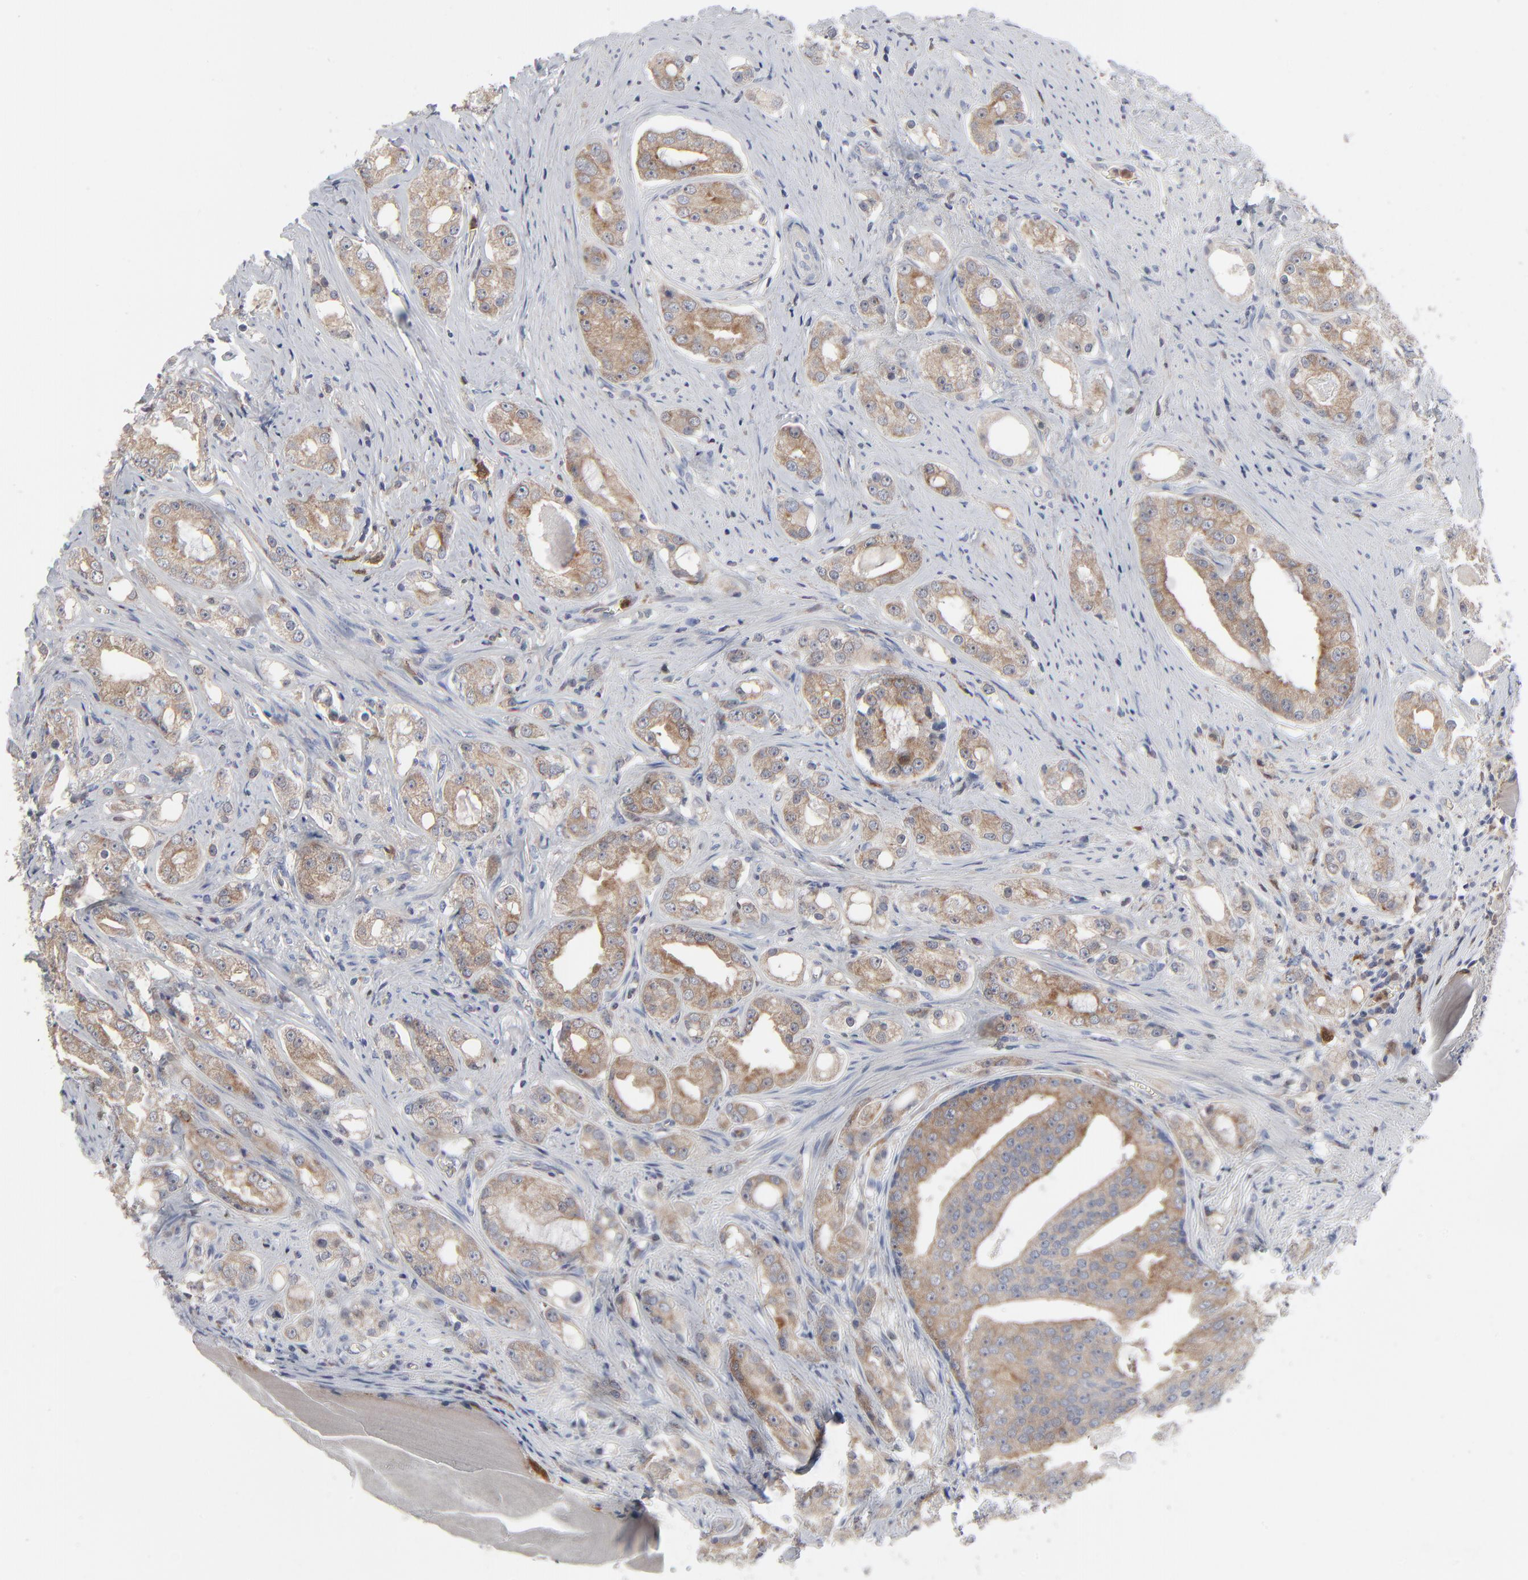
{"staining": {"intensity": "weak", "quantity": ">75%", "location": "cytoplasmic/membranous"}, "tissue": "prostate cancer", "cell_type": "Tumor cells", "image_type": "cancer", "snomed": [{"axis": "morphology", "description": "Adenocarcinoma, High grade"}, {"axis": "topography", "description": "Prostate"}], "caption": "Tumor cells display low levels of weak cytoplasmic/membranous staining in approximately >75% of cells in prostate cancer (high-grade adenocarcinoma).", "gene": "BID", "patient": {"sex": "male", "age": 68}}